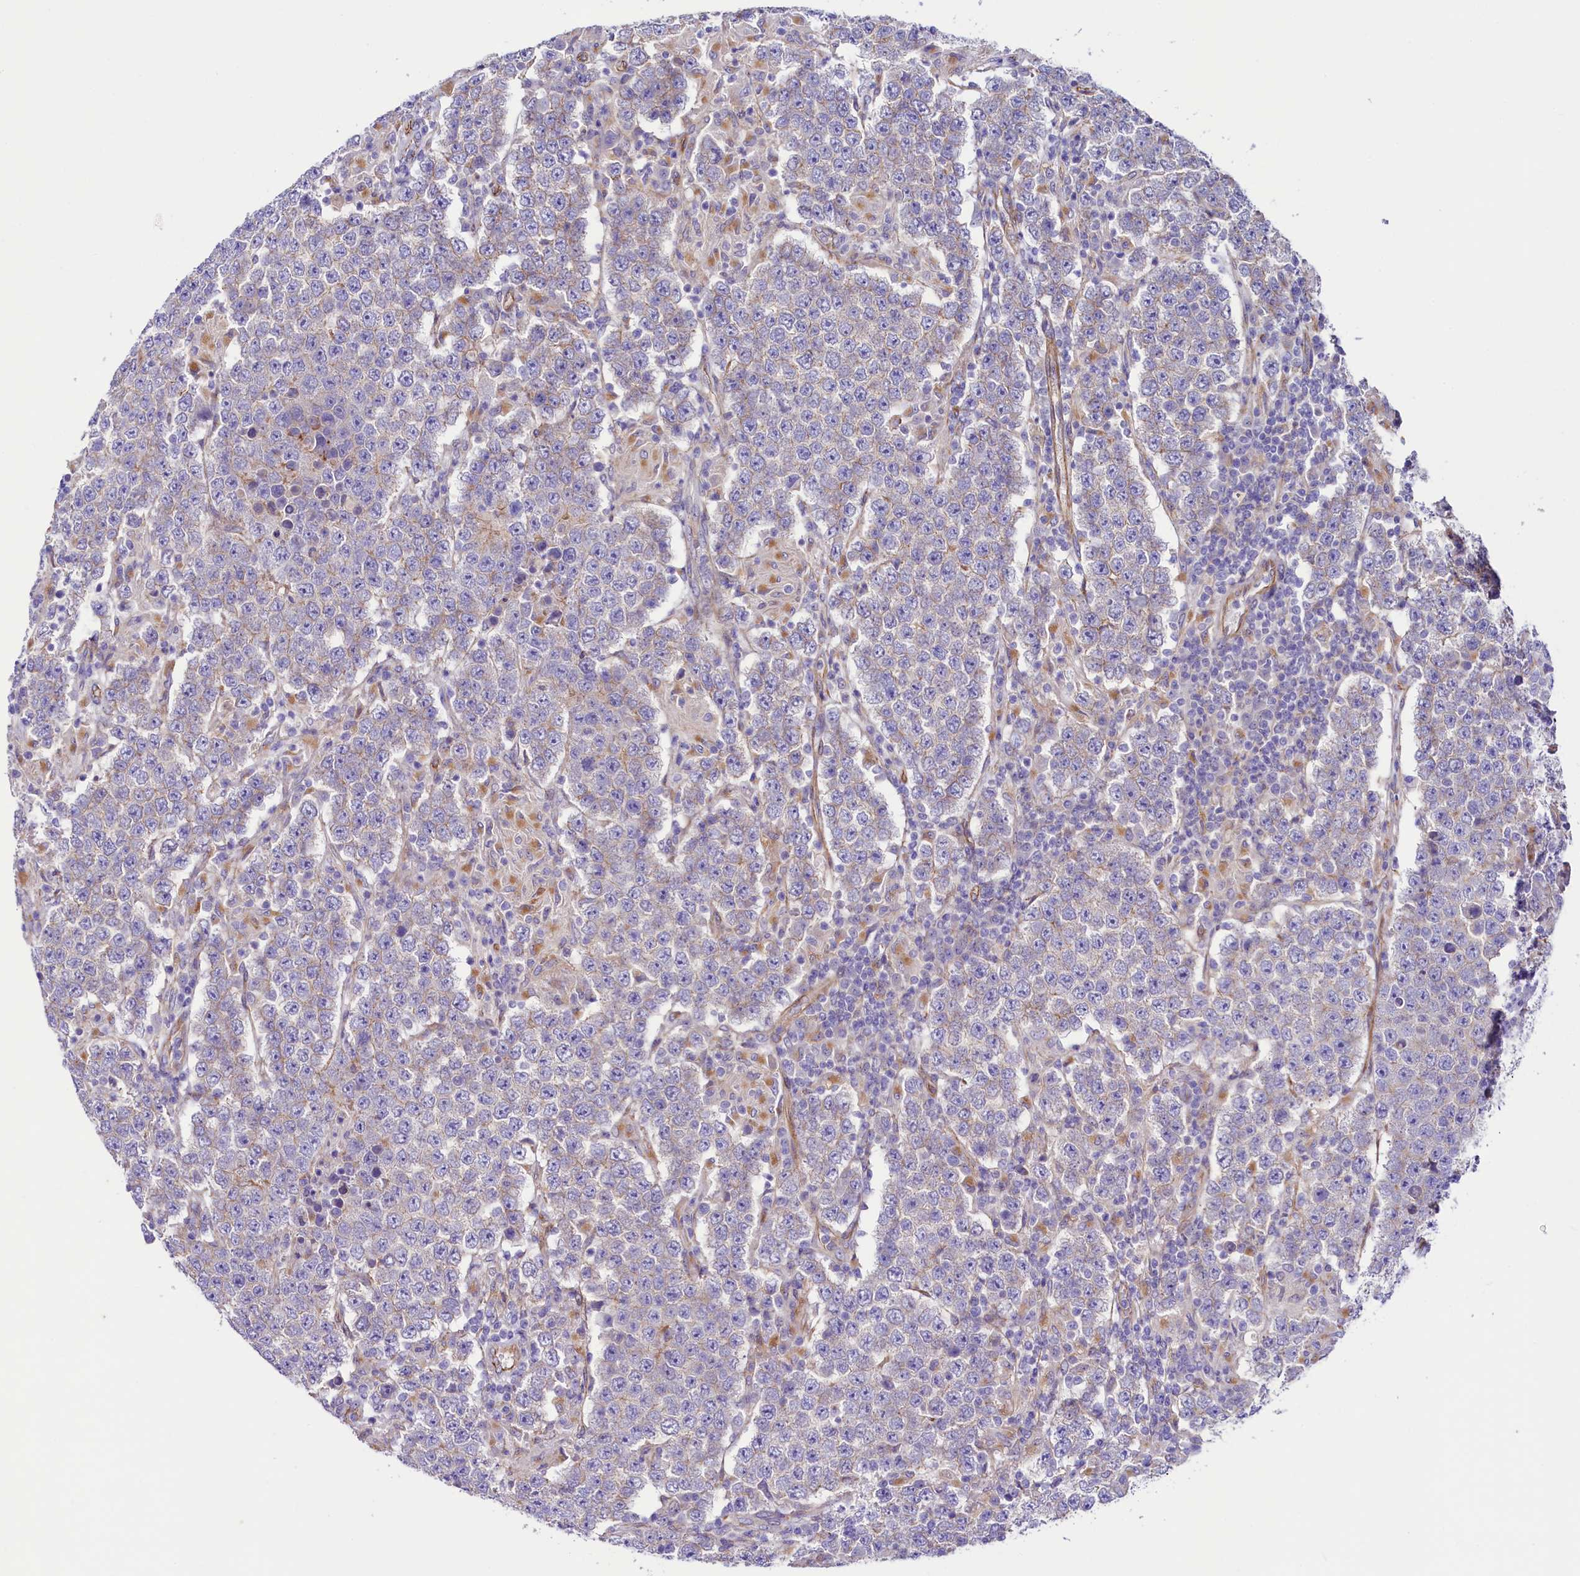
{"staining": {"intensity": "negative", "quantity": "none", "location": "none"}, "tissue": "testis cancer", "cell_type": "Tumor cells", "image_type": "cancer", "snomed": [{"axis": "morphology", "description": "Normal tissue, NOS"}, {"axis": "morphology", "description": "Urothelial carcinoma, High grade"}, {"axis": "morphology", "description": "Seminoma, NOS"}, {"axis": "morphology", "description": "Carcinoma, Embryonal, NOS"}, {"axis": "topography", "description": "Urinary bladder"}, {"axis": "topography", "description": "Testis"}], "caption": "Immunohistochemical staining of human testis high-grade urothelial carcinoma shows no significant positivity in tumor cells.", "gene": "SLF1", "patient": {"sex": "male", "age": 41}}